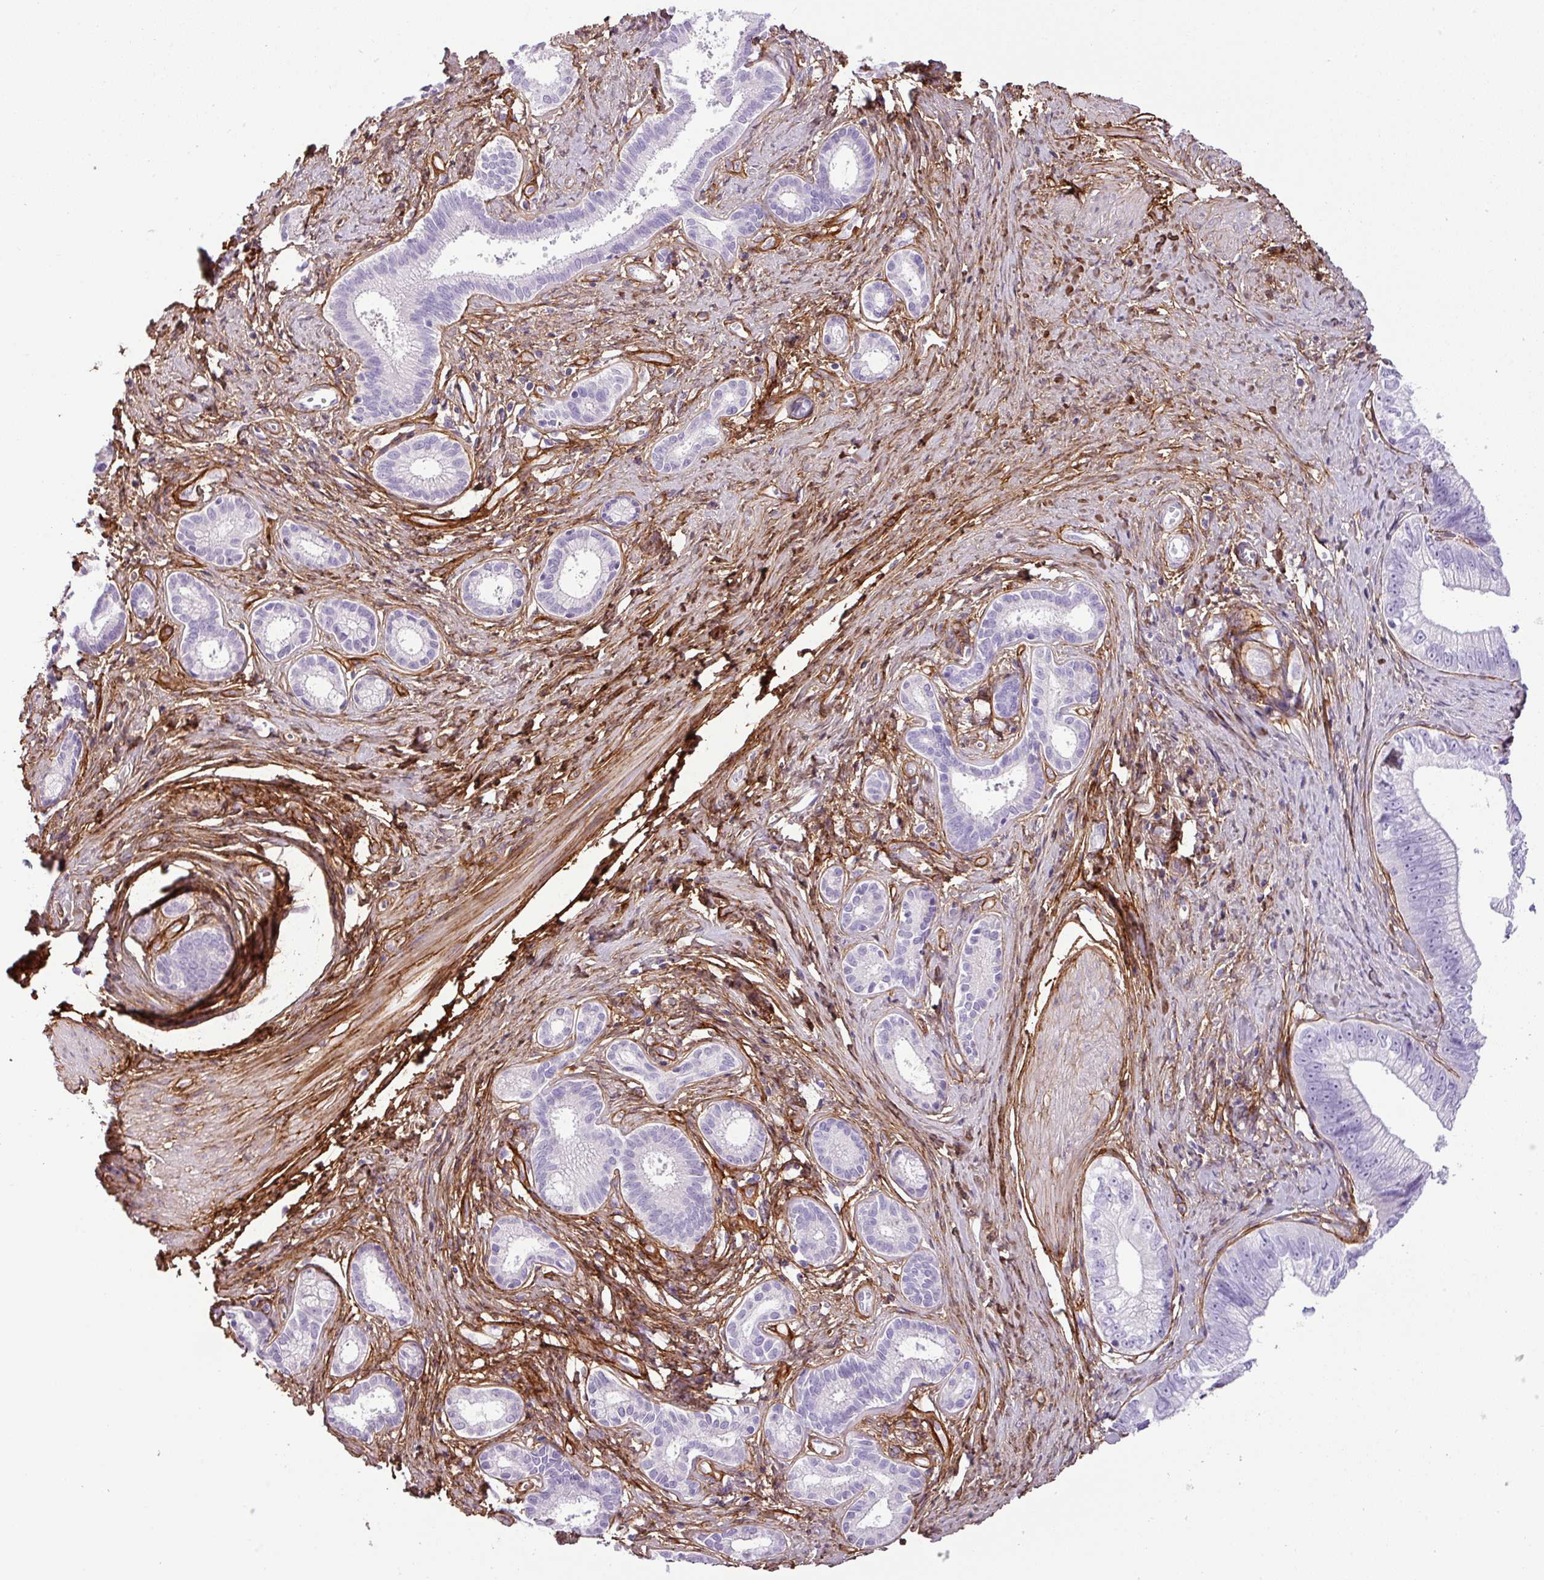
{"staining": {"intensity": "negative", "quantity": "none", "location": "none"}, "tissue": "pancreatic cancer", "cell_type": "Tumor cells", "image_type": "cancer", "snomed": [{"axis": "morphology", "description": "Adenocarcinoma, NOS"}, {"axis": "topography", "description": "Pancreas"}], "caption": "This is a photomicrograph of immunohistochemistry staining of pancreatic adenocarcinoma, which shows no staining in tumor cells. (Stains: DAB (3,3'-diaminobenzidine) IHC with hematoxylin counter stain, Microscopy: brightfield microscopy at high magnification).", "gene": "PARD6G", "patient": {"sex": "male", "age": 70}}